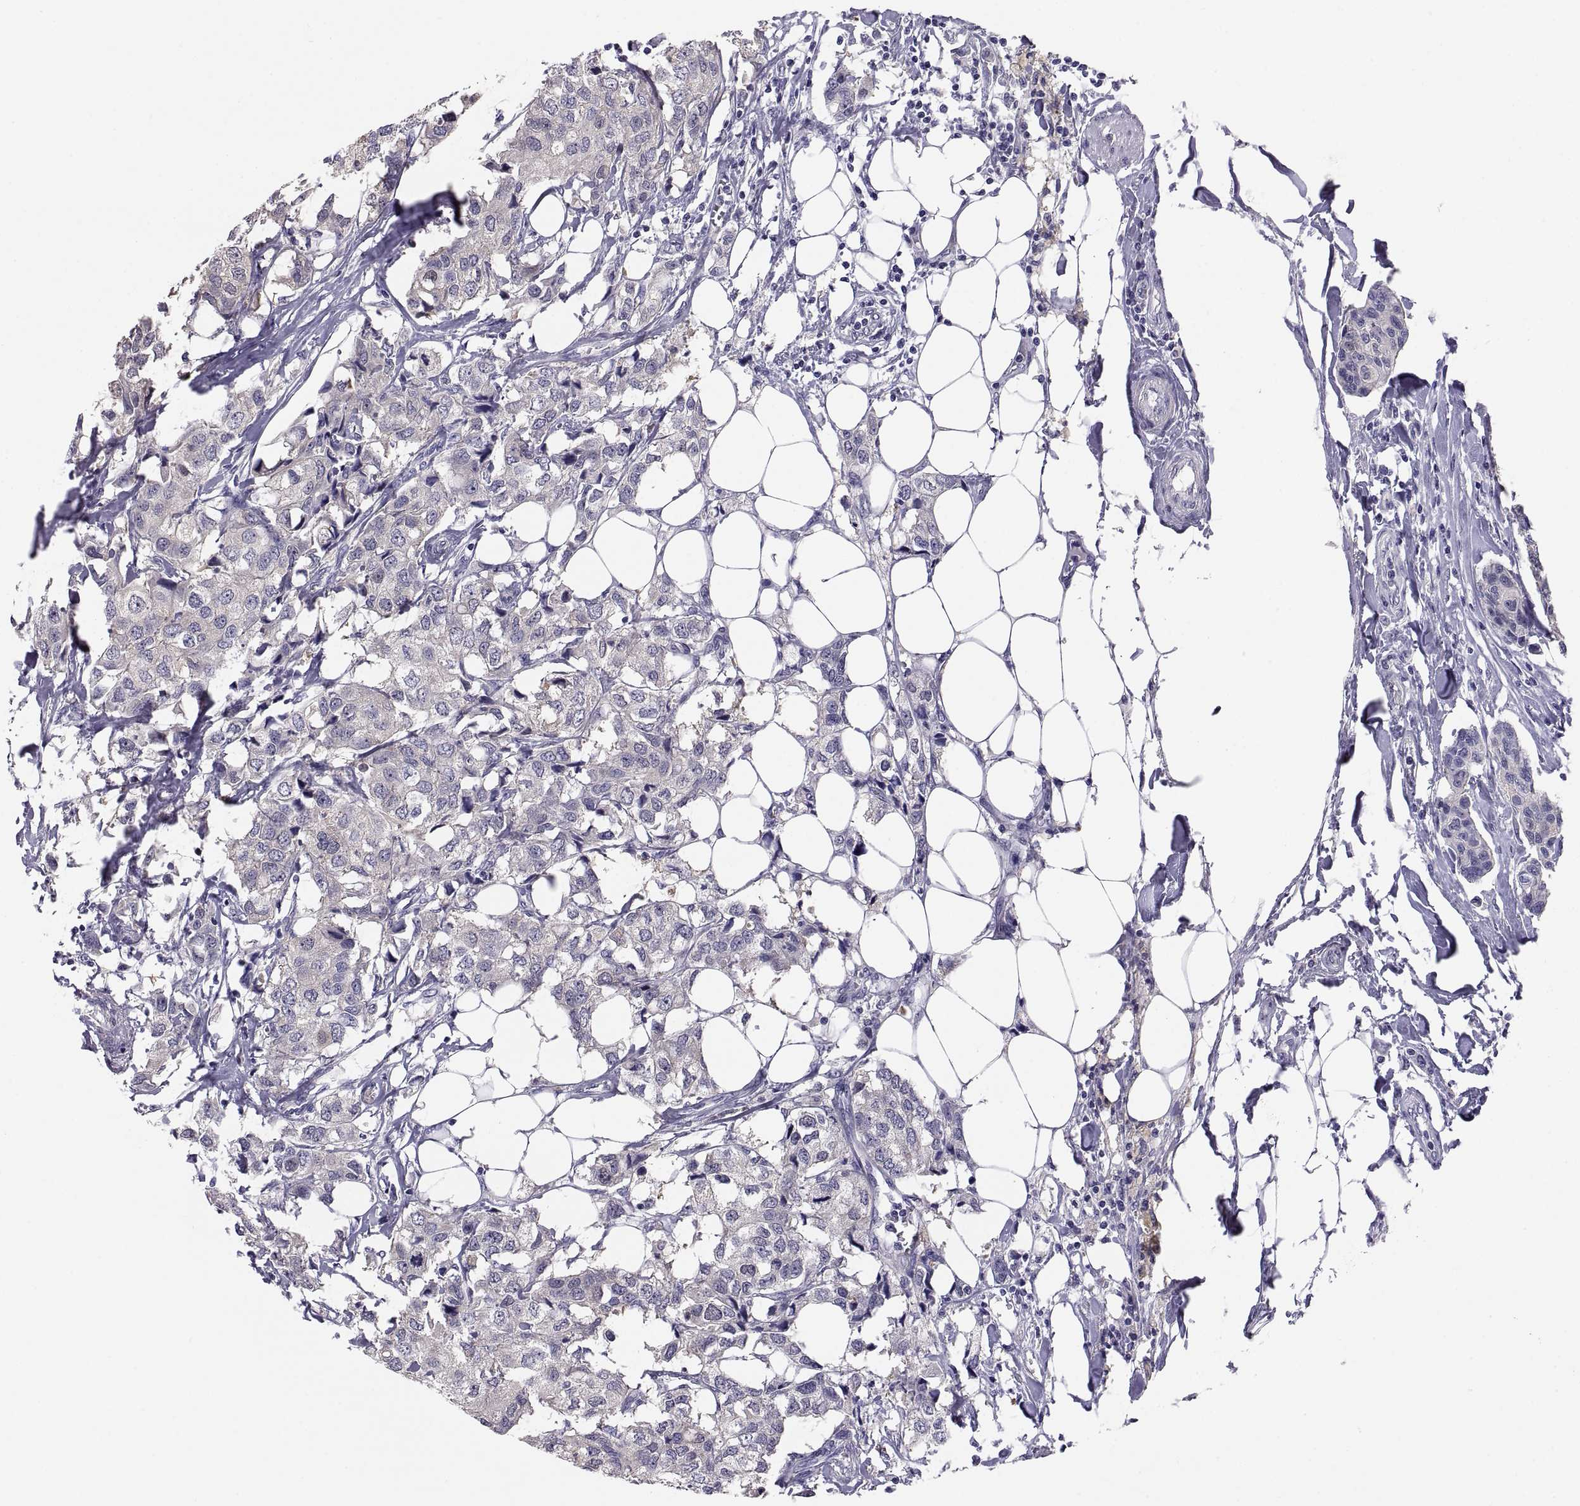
{"staining": {"intensity": "negative", "quantity": "none", "location": "none"}, "tissue": "breast cancer", "cell_type": "Tumor cells", "image_type": "cancer", "snomed": [{"axis": "morphology", "description": "Duct carcinoma"}, {"axis": "topography", "description": "Breast"}], "caption": "There is no significant staining in tumor cells of breast intraductal carcinoma. (Brightfield microscopy of DAB (3,3'-diaminobenzidine) immunohistochemistry at high magnification).", "gene": "STRC", "patient": {"sex": "female", "age": 80}}